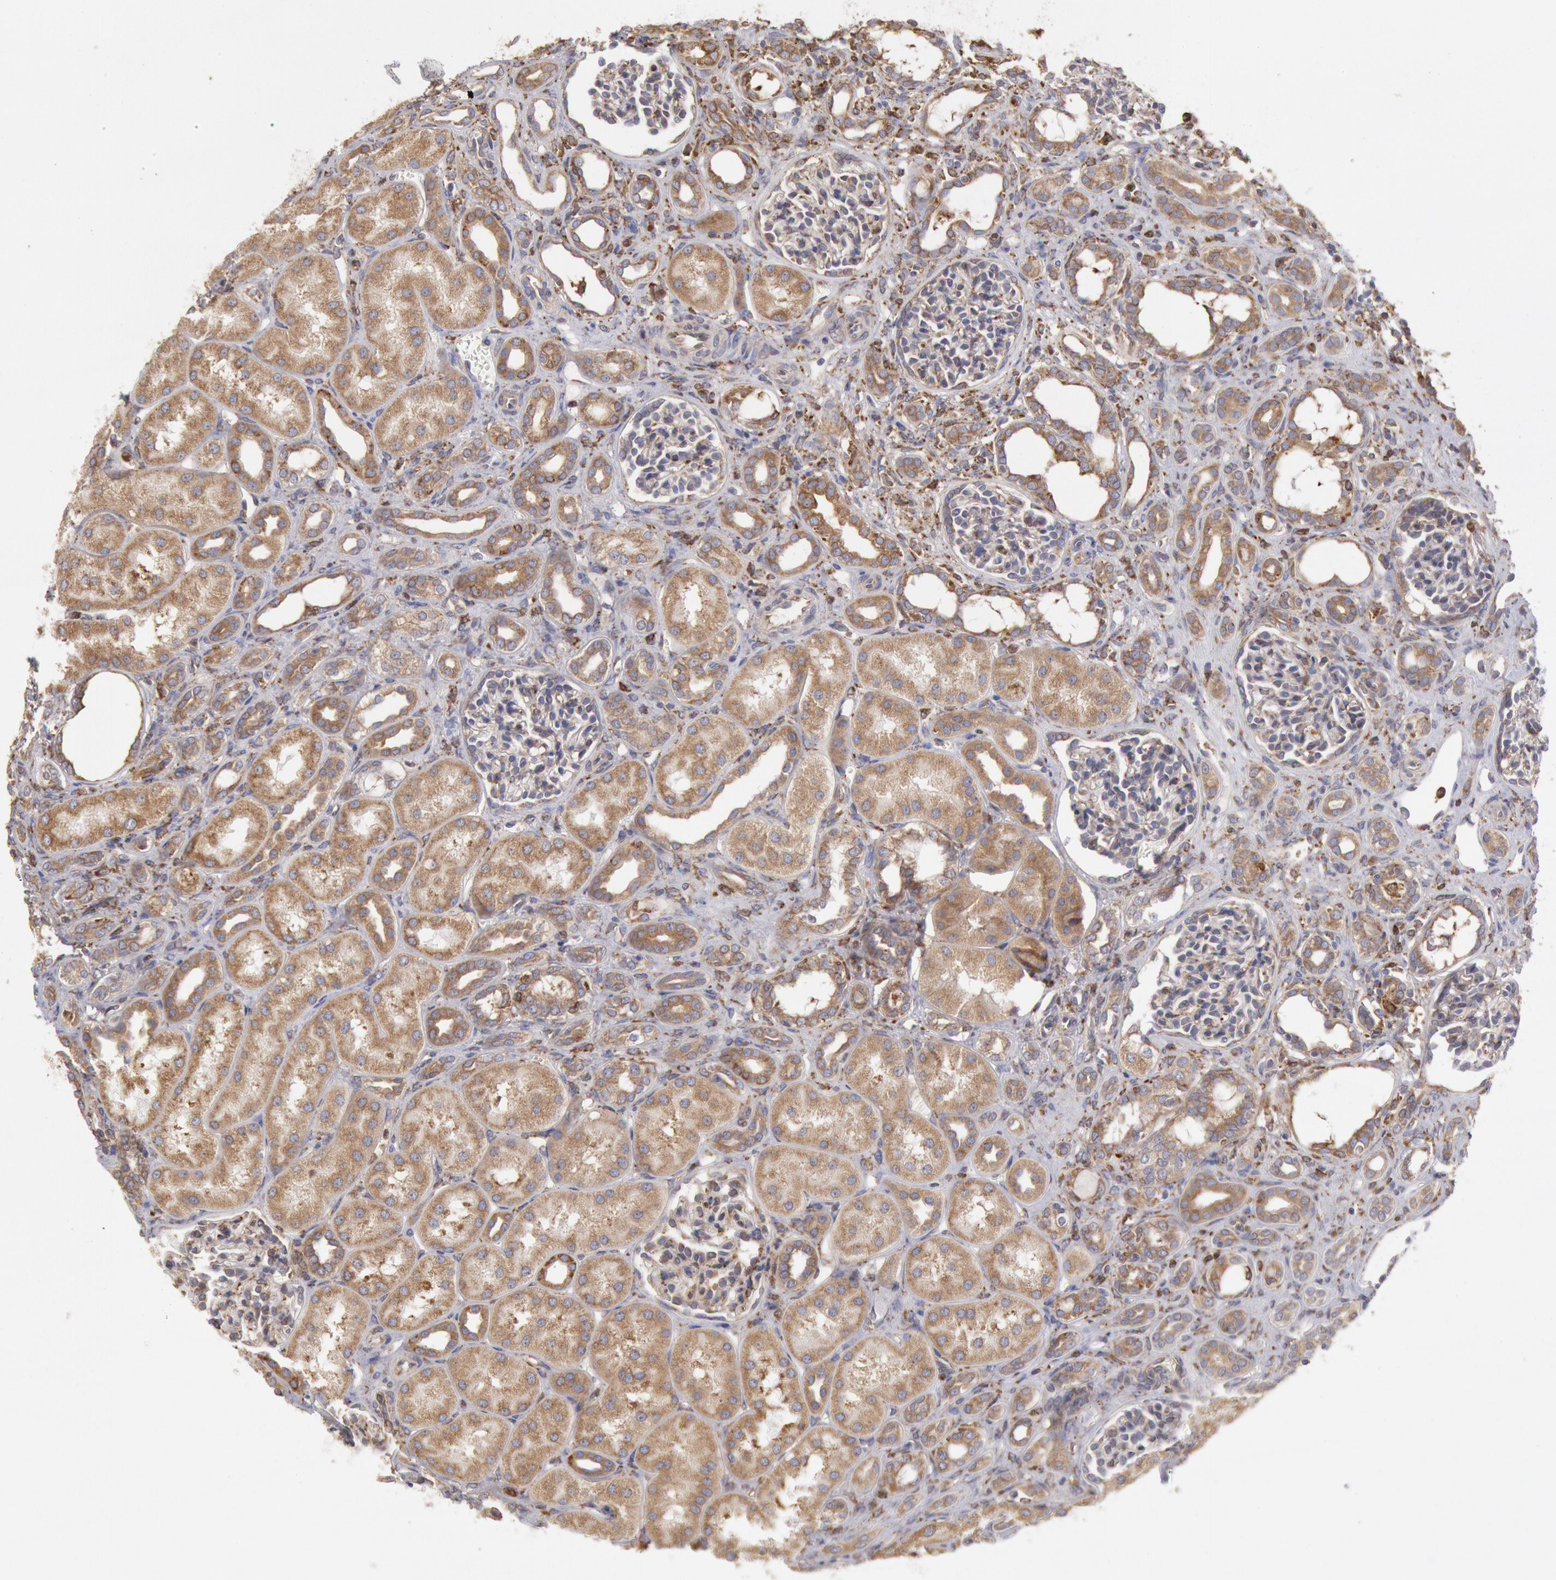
{"staining": {"intensity": "moderate", "quantity": "<25%", "location": "cytoplasmic/membranous"}, "tissue": "kidney", "cell_type": "Cells in glomeruli", "image_type": "normal", "snomed": [{"axis": "morphology", "description": "Normal tissue, NOS"}, {"axis": "topography", "description": "Kidney"}], "caption": "This is a histology image of immunohistochemistry staining of normal kidney, which shows moderate positivity in the cytoplasmic/membranous of cells in glomeruli.", "gene": "ERP44", "patient": {"sex": "male", "age": 7}}